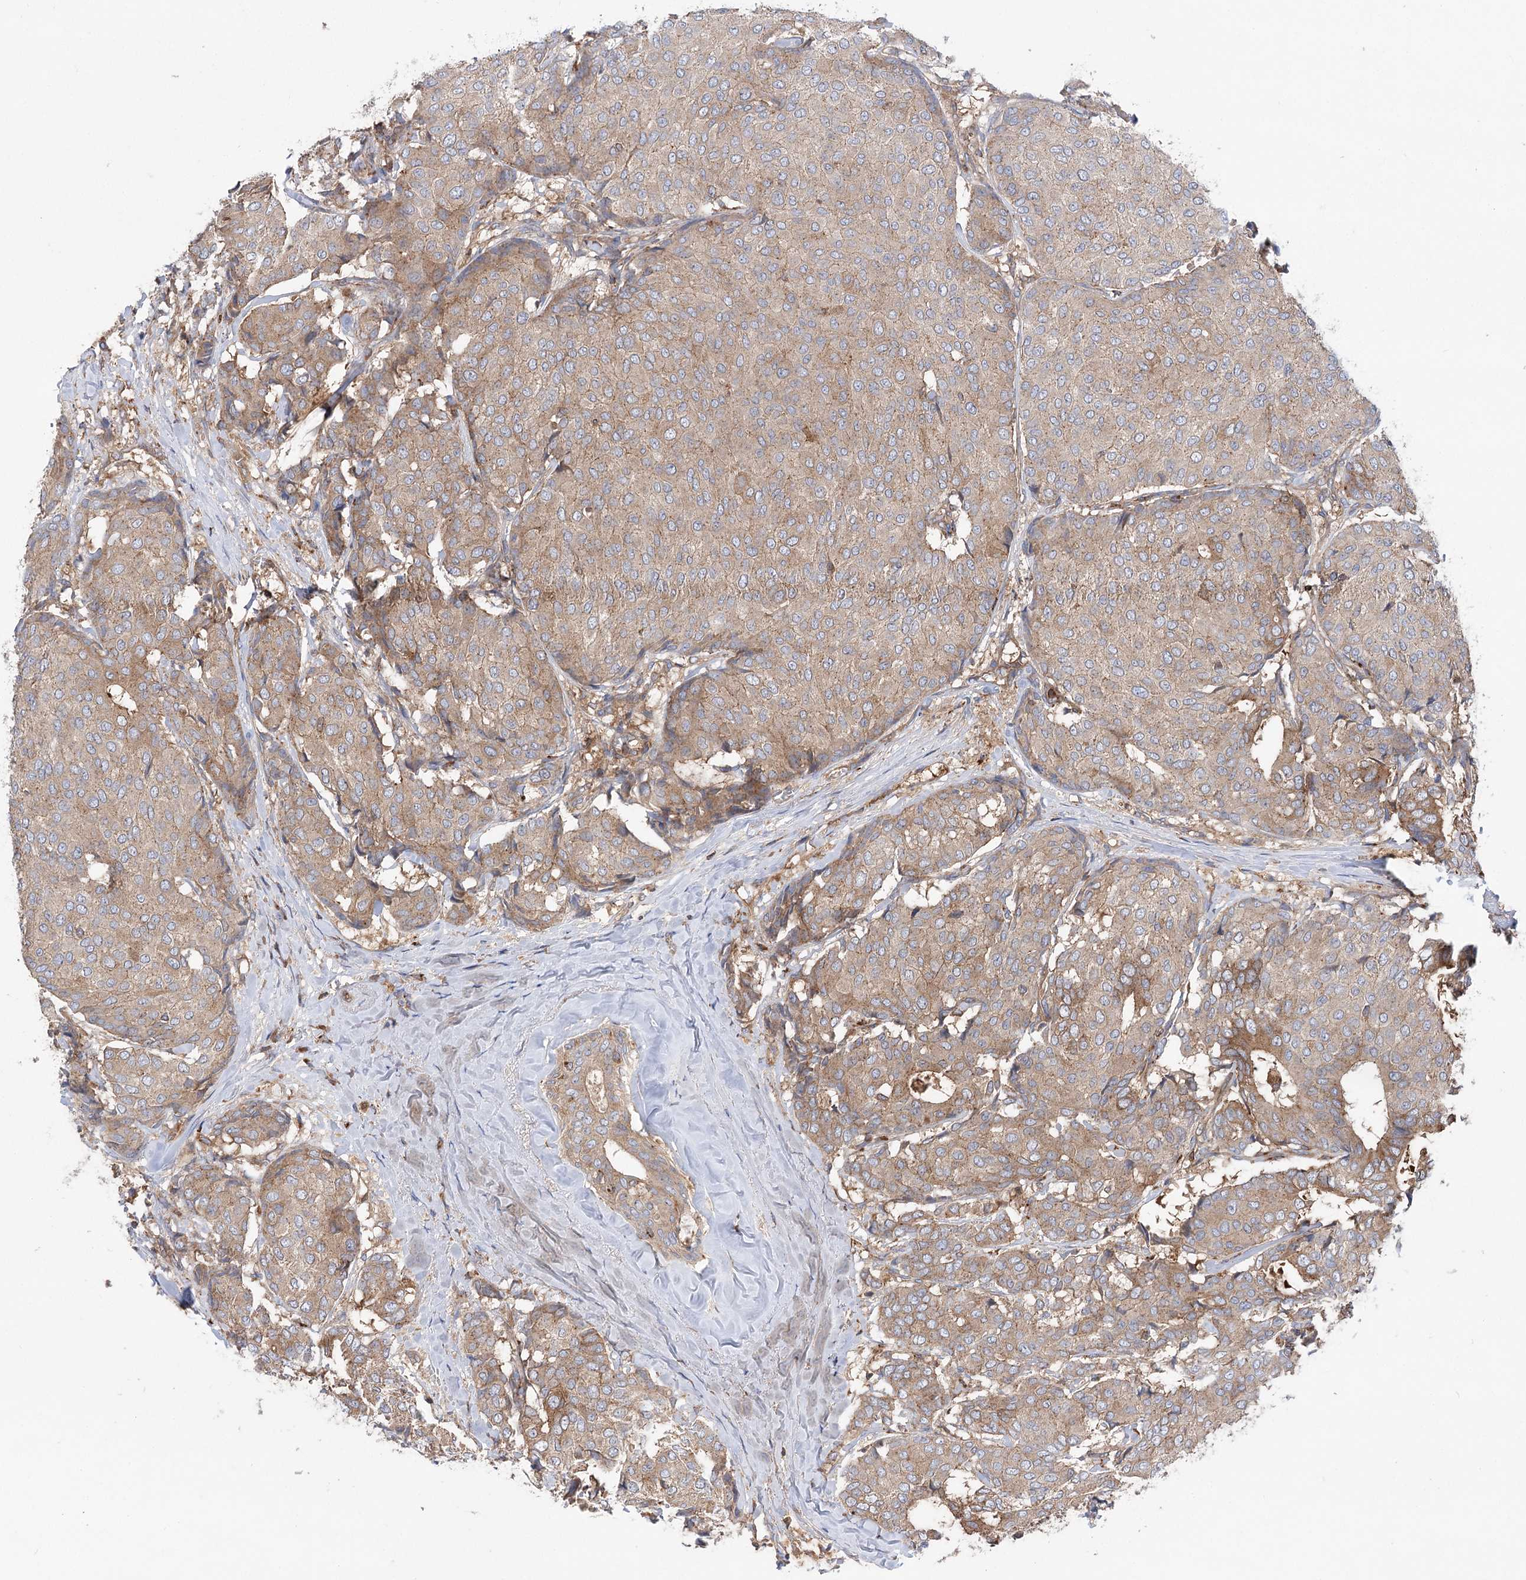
{"staining": {"intensity": "weak", "quantity": "25%-75%", "location": "cytoplasmic/membranous"}, "tissue": "breast cancer", "cell_type": "Tumor cells", "image_type": "cancer", "snomed": [{"axis": "morphology", "description": "Duct carcinoma"}, {"axis": "topography", "description": "Breast"}], "caption": "Immunohistochemical staining of breast cancer shows low levels of weak cytoplasmic/membranous positivity in approximately 25%-75% of tumor cells.", "gene": "VPS37B", "patient": {"sex": "female", "age": 75}}